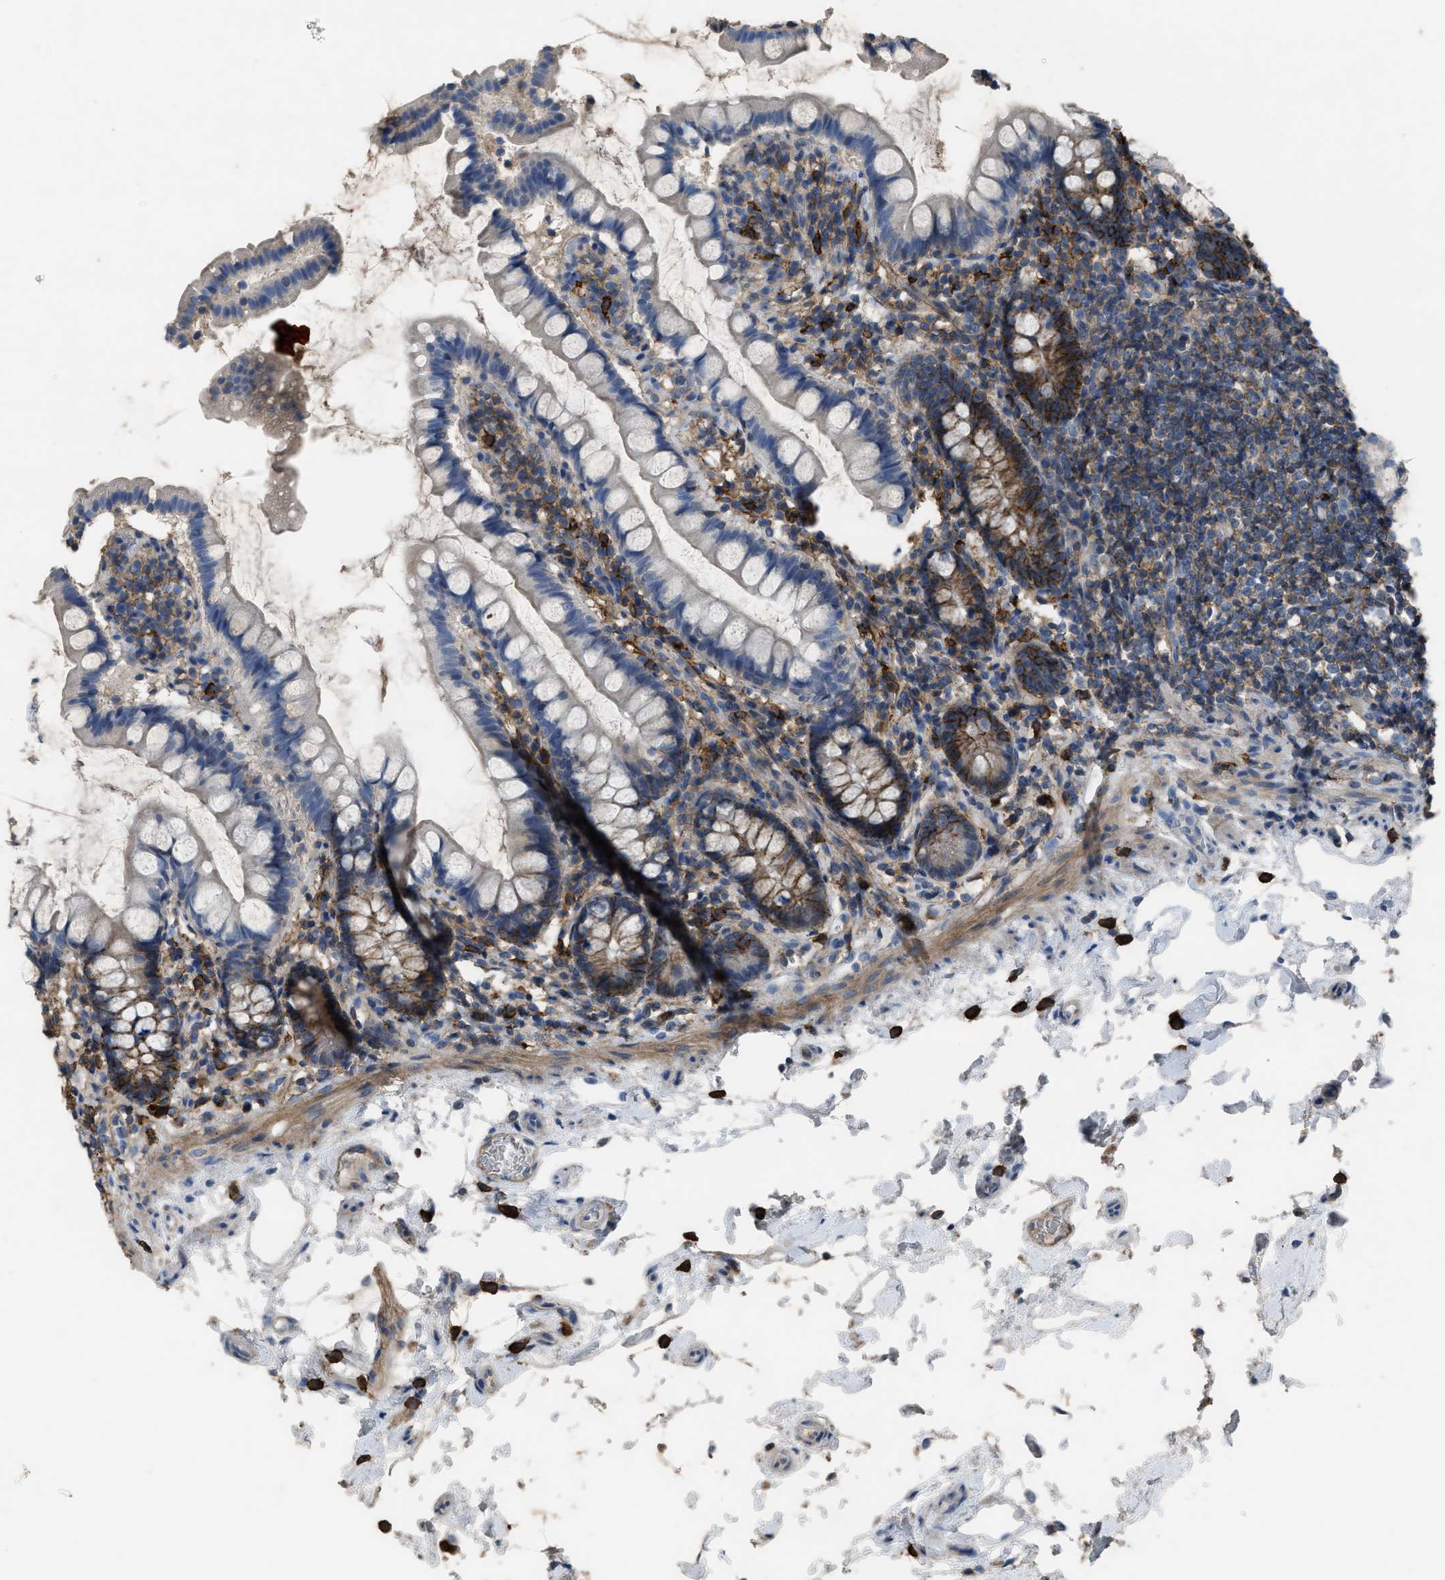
{"staining": {"intensity": "moderate", "quantity": "<25%", "location": "cytoplasmic/membranous"}, "tissue": "small intestine", "cell_type": "Glandular cells", "image_type": "normal", "snomed": [{"axis": "morphology", "description": "Normal tissue, NOS"}, {"axis": "topography", "description": "Small intestine"}], "caption": "Protein expression analysis of unremarkable small intestine shows moderate cytoplasmic/membranous staining in approximately <25% of glandular cells. Nuclei are stained in blue.", "gene": "OR51E1", "patient": {"sex": "female", "age": 84}}